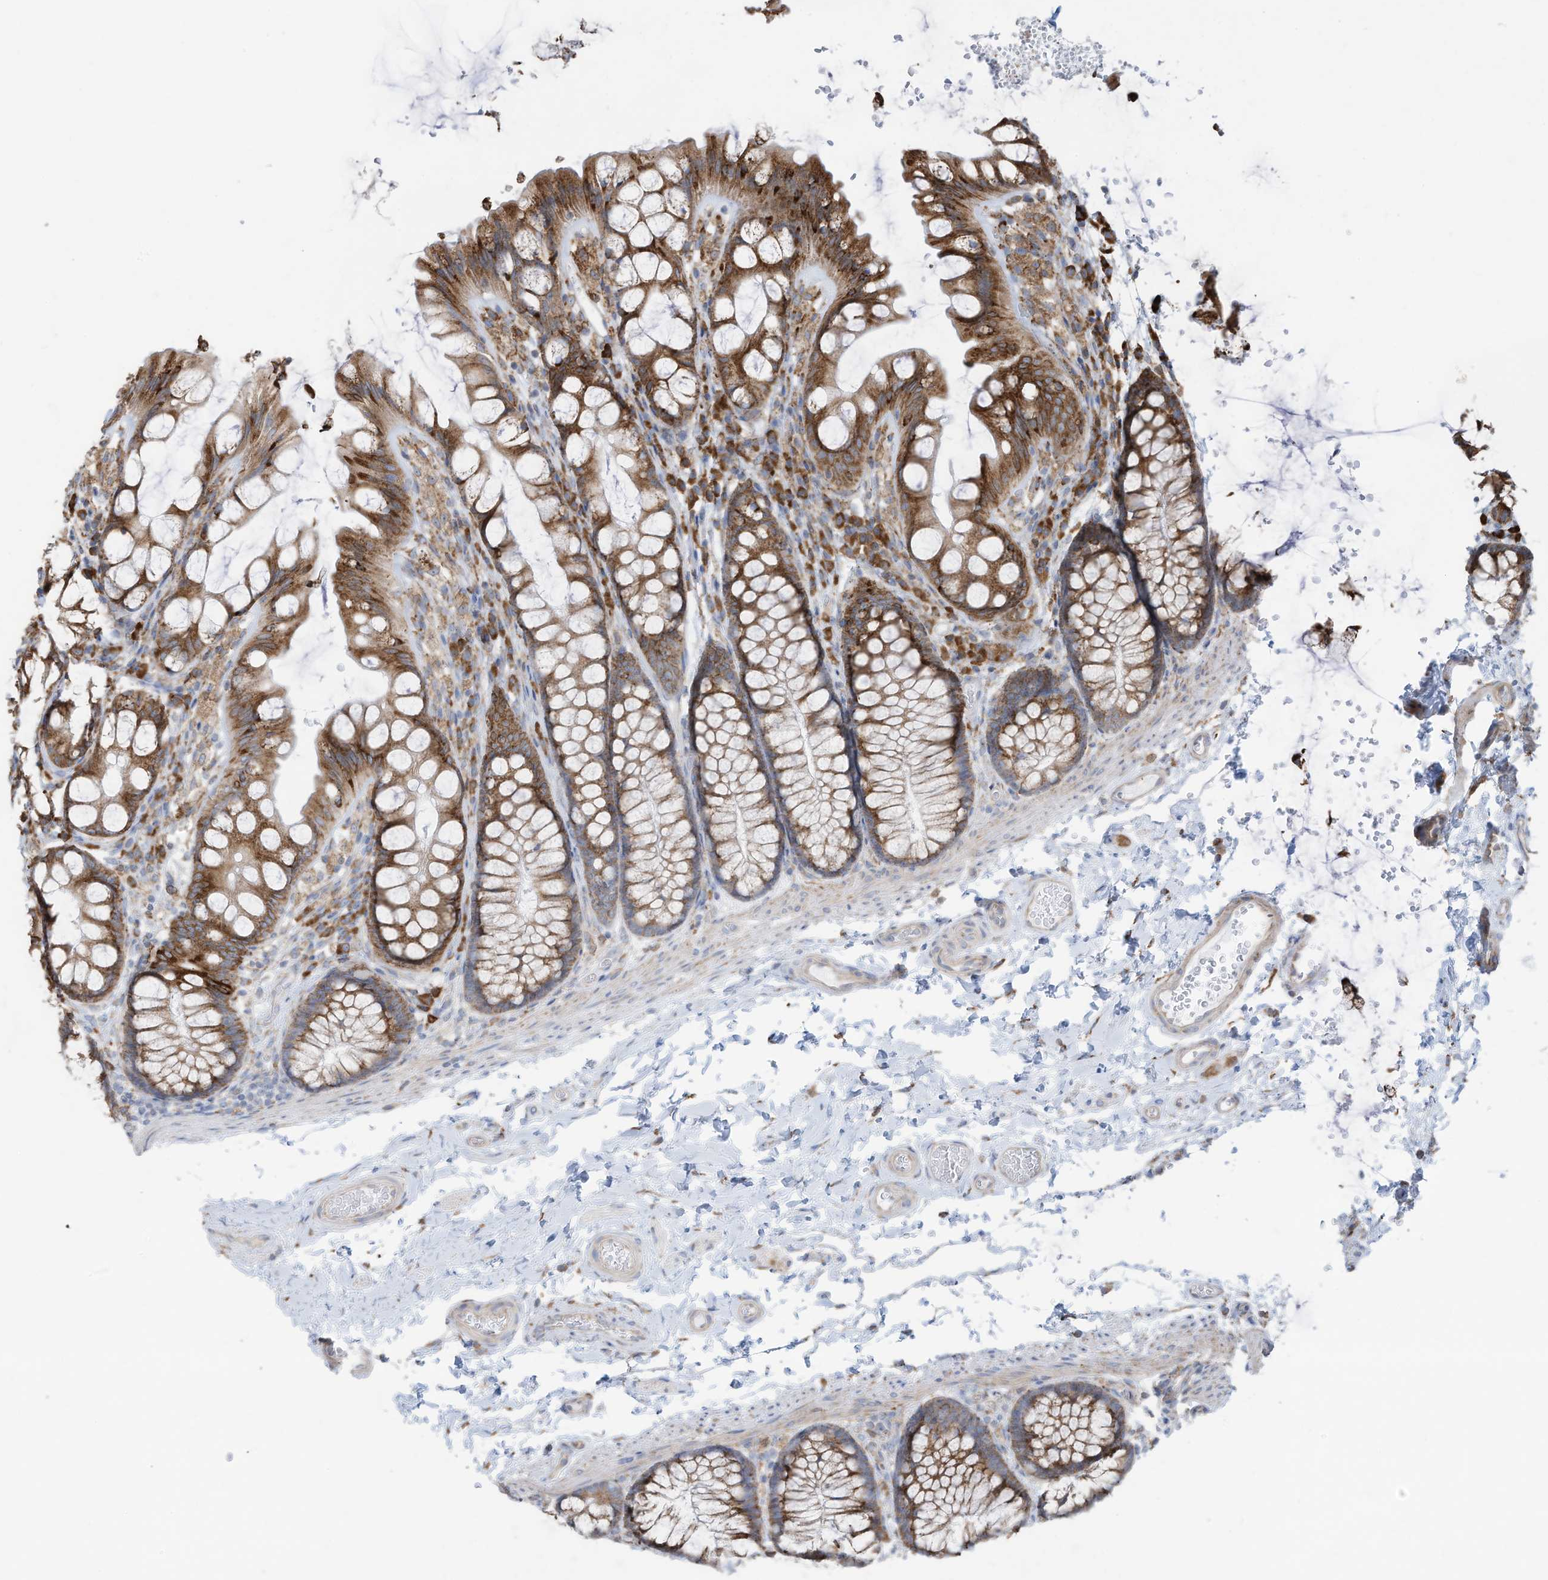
{"staining": {"intensity": "negative", "quantity": "none", "location": "none"}, "tissue": "colon", "cell_type": "Endothelial cells", "image_type": "normal", "snomed": [{"axis": "morphology", "description": "Normal tissue, NOS"}, {"axis": "topography", "description": "Colon"}], "caption": "IHC image of benign colon: human colon stained with DAB shows no significant protein staining in endothelial cells.", "gene": "ZNF354C", "patient": {"sex": "male", "age": 47}}